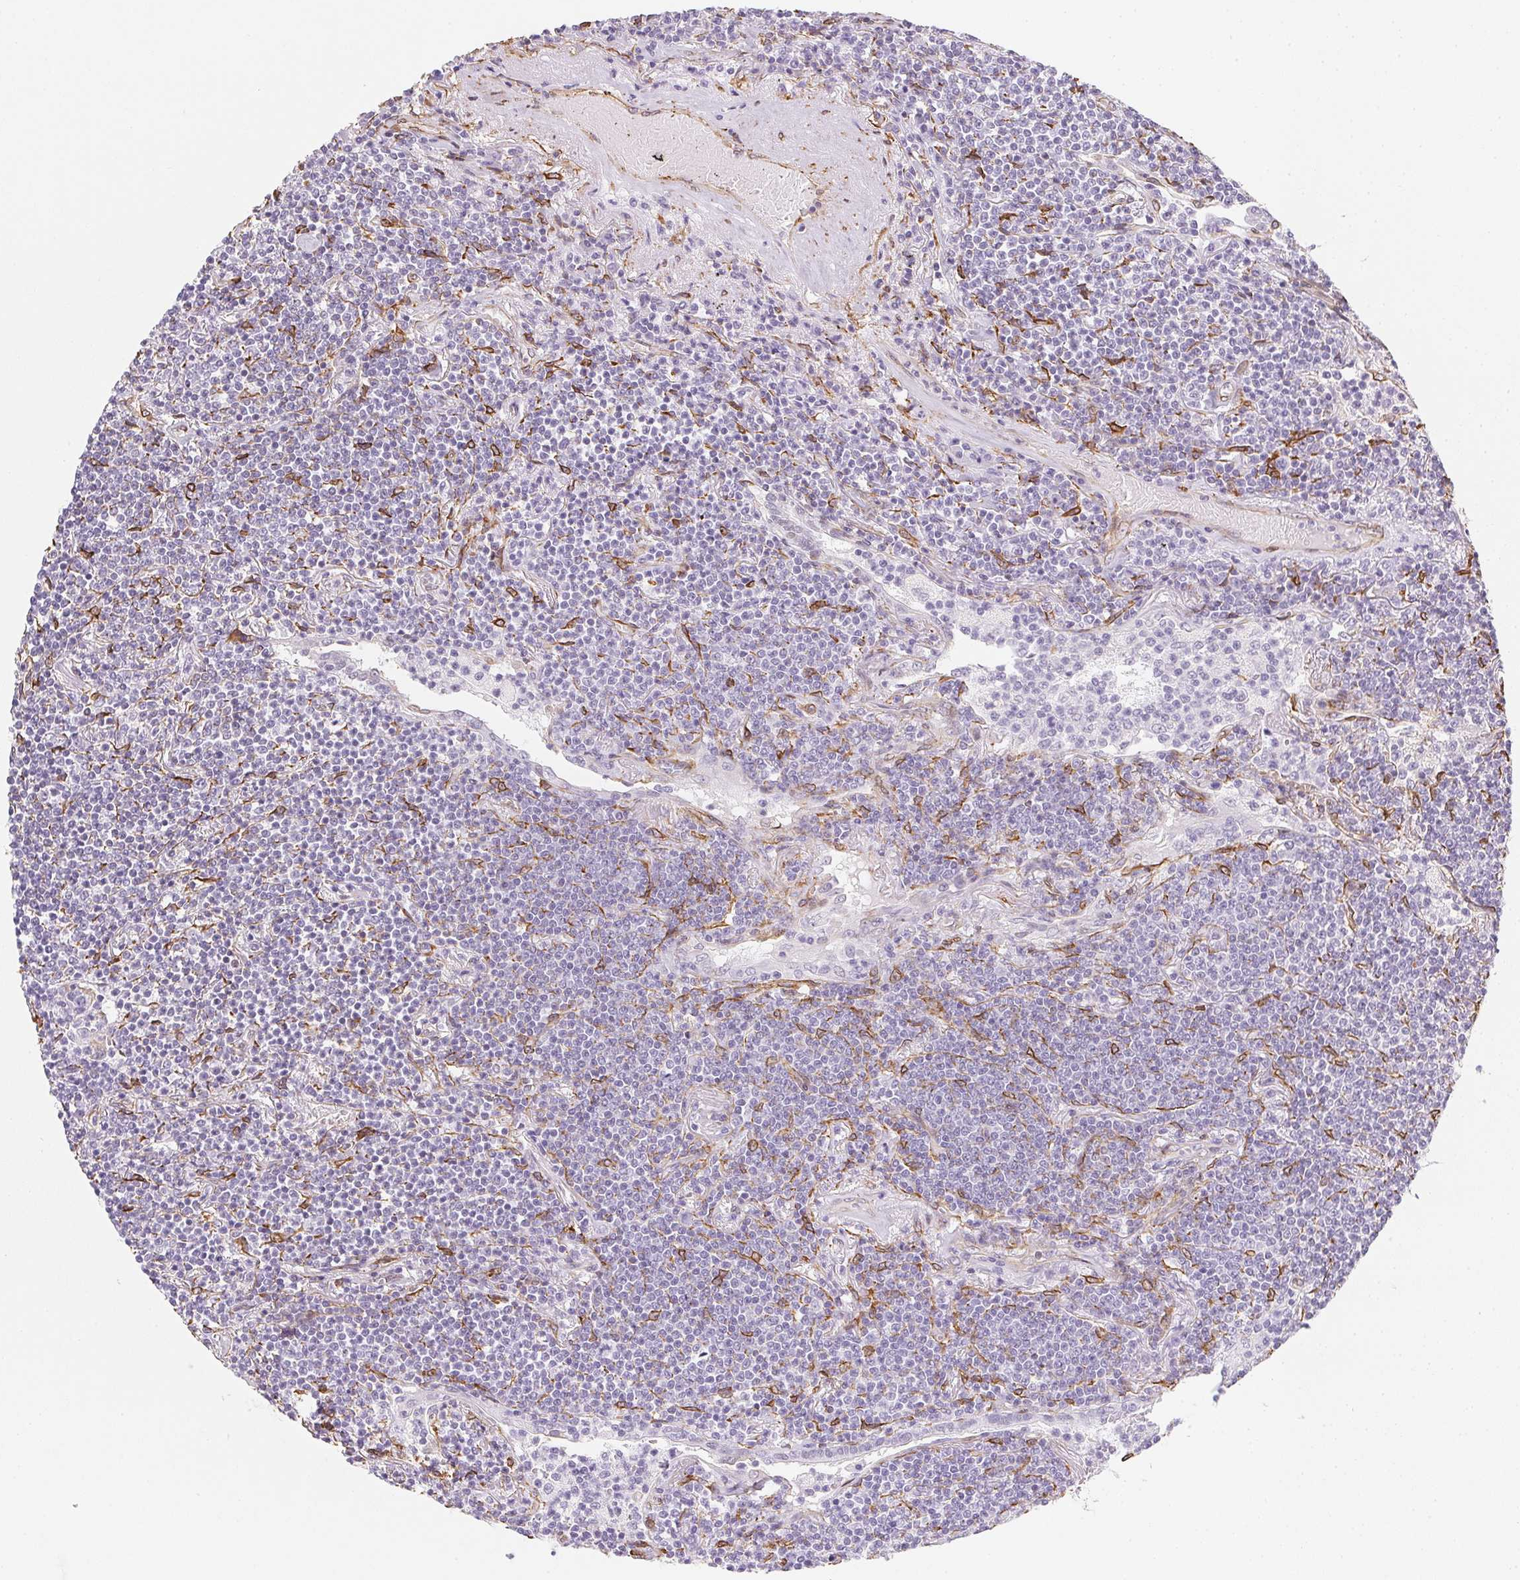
{"staining": {"intensity": "negative", "quantity": "none", "location": "none"}, "tissue": "lymphoma", "cell_type": "Tumor cells", "image_type": "cancer", "snomed": [{"axis": "morphology", "description": "Malignant lymphoma, non-Hodgkin's type, Low grade"}, {"axis": "topography", "description": "Lung"}], "caption": "An image of lymphoma stained for a protein exhibits no brown staining in tumor cells.", "gene": "RSBN1", "patient": {"sex": "female", "age": 71}}